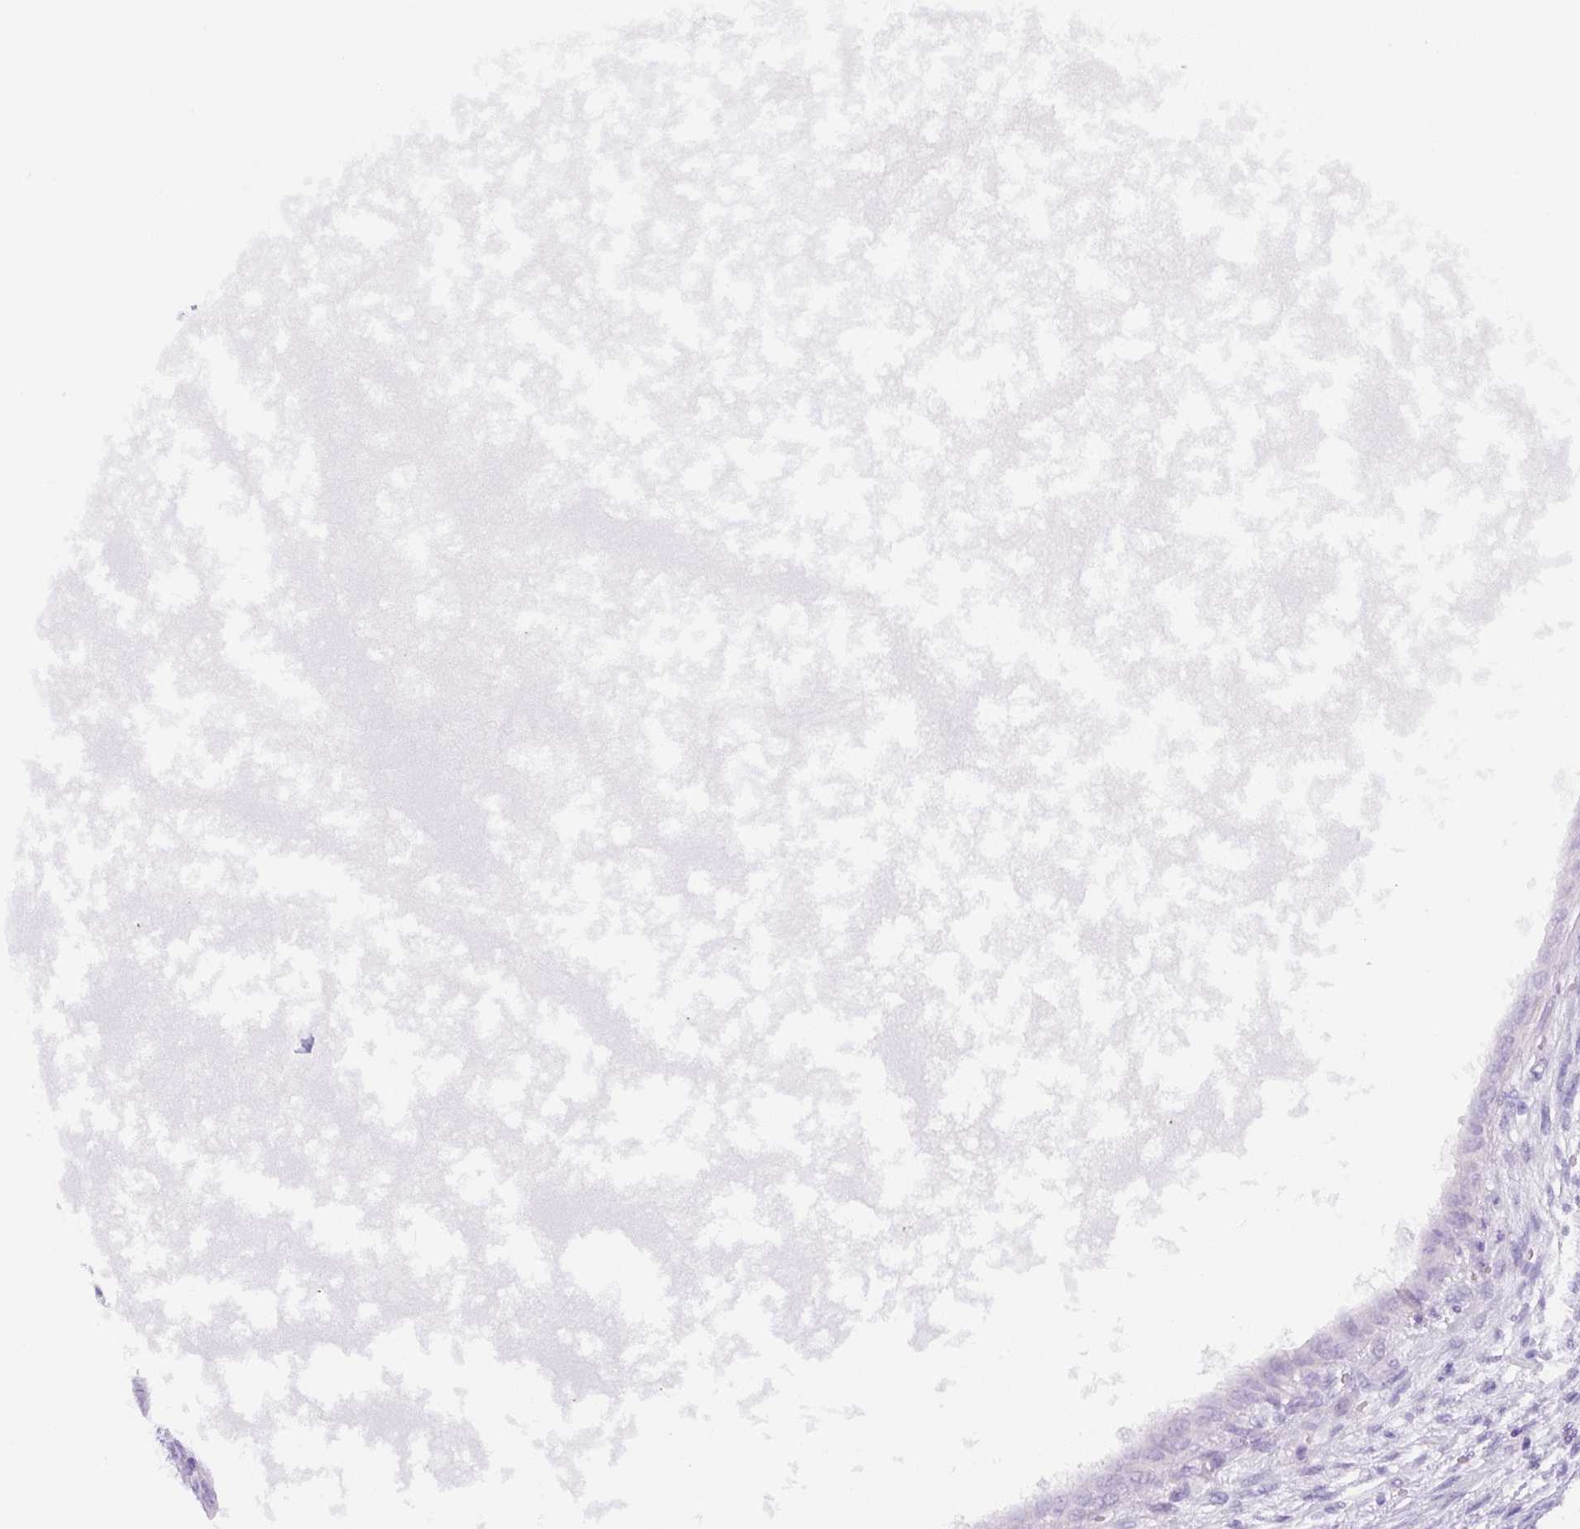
{"staining": {"intensity": "negative", "quantity": "none", "location": "none"}, "tissue": "testis cancer", "cell_type": "Tumor cells", "image_type": "cancer", "snomed": [{"axis": "morphology", "description": "Carcinoma, Embryonal, NOS"}, {"axis": "topography", "description": "Testis"}], "caption": "Immunohistochemistry (IHC) micrograph of testis cancer stained for a protein (brown), which reveals no positivity in tumor cells.", "gene": "ADAMTS19", "patient": {"sex": "male", "age": 26}}